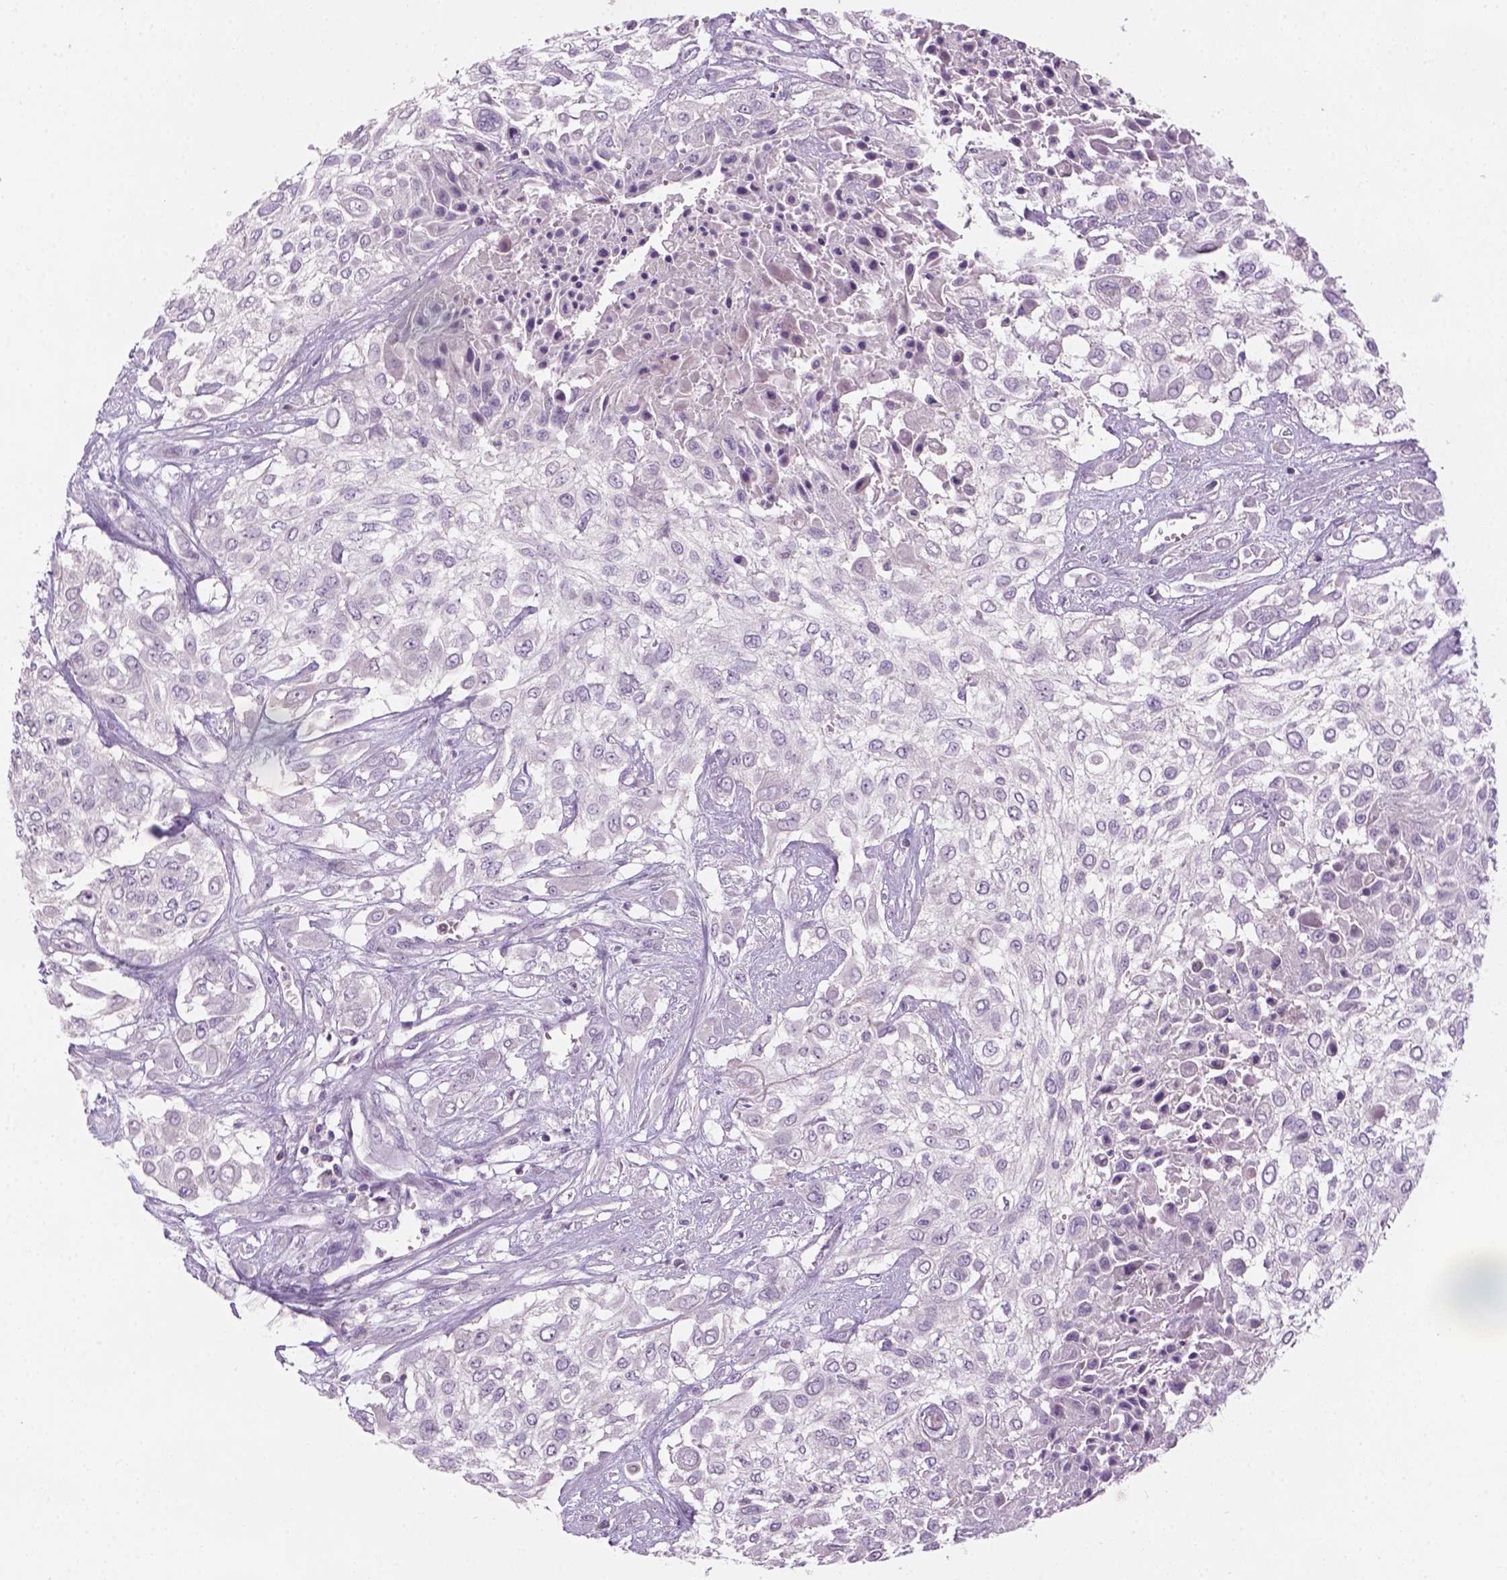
{"staining": {"intensity": "negative", "quantity": "none", "location": "none"}, "tissue": "urothelial cancer", "cell_type": "Tumor cells", "image_type": "cancer", "snomed": [{"axis": "morphology", "description": "Urothelial carcinoma, High grade"}, {"axis": "topography", "description": "Urinary bladder"}], "caption": "A micrograph of urothelial cancer stained for a protein demonstrates no brown staining in tumor cells. The staining was performed using DAB to visualize the protein expression in brown, while the nuclei were stained in blue with hematoxylin (Magnification: 20x).", "gene": "GFI1B", "patient": {"sex": "male", "age": 57}}